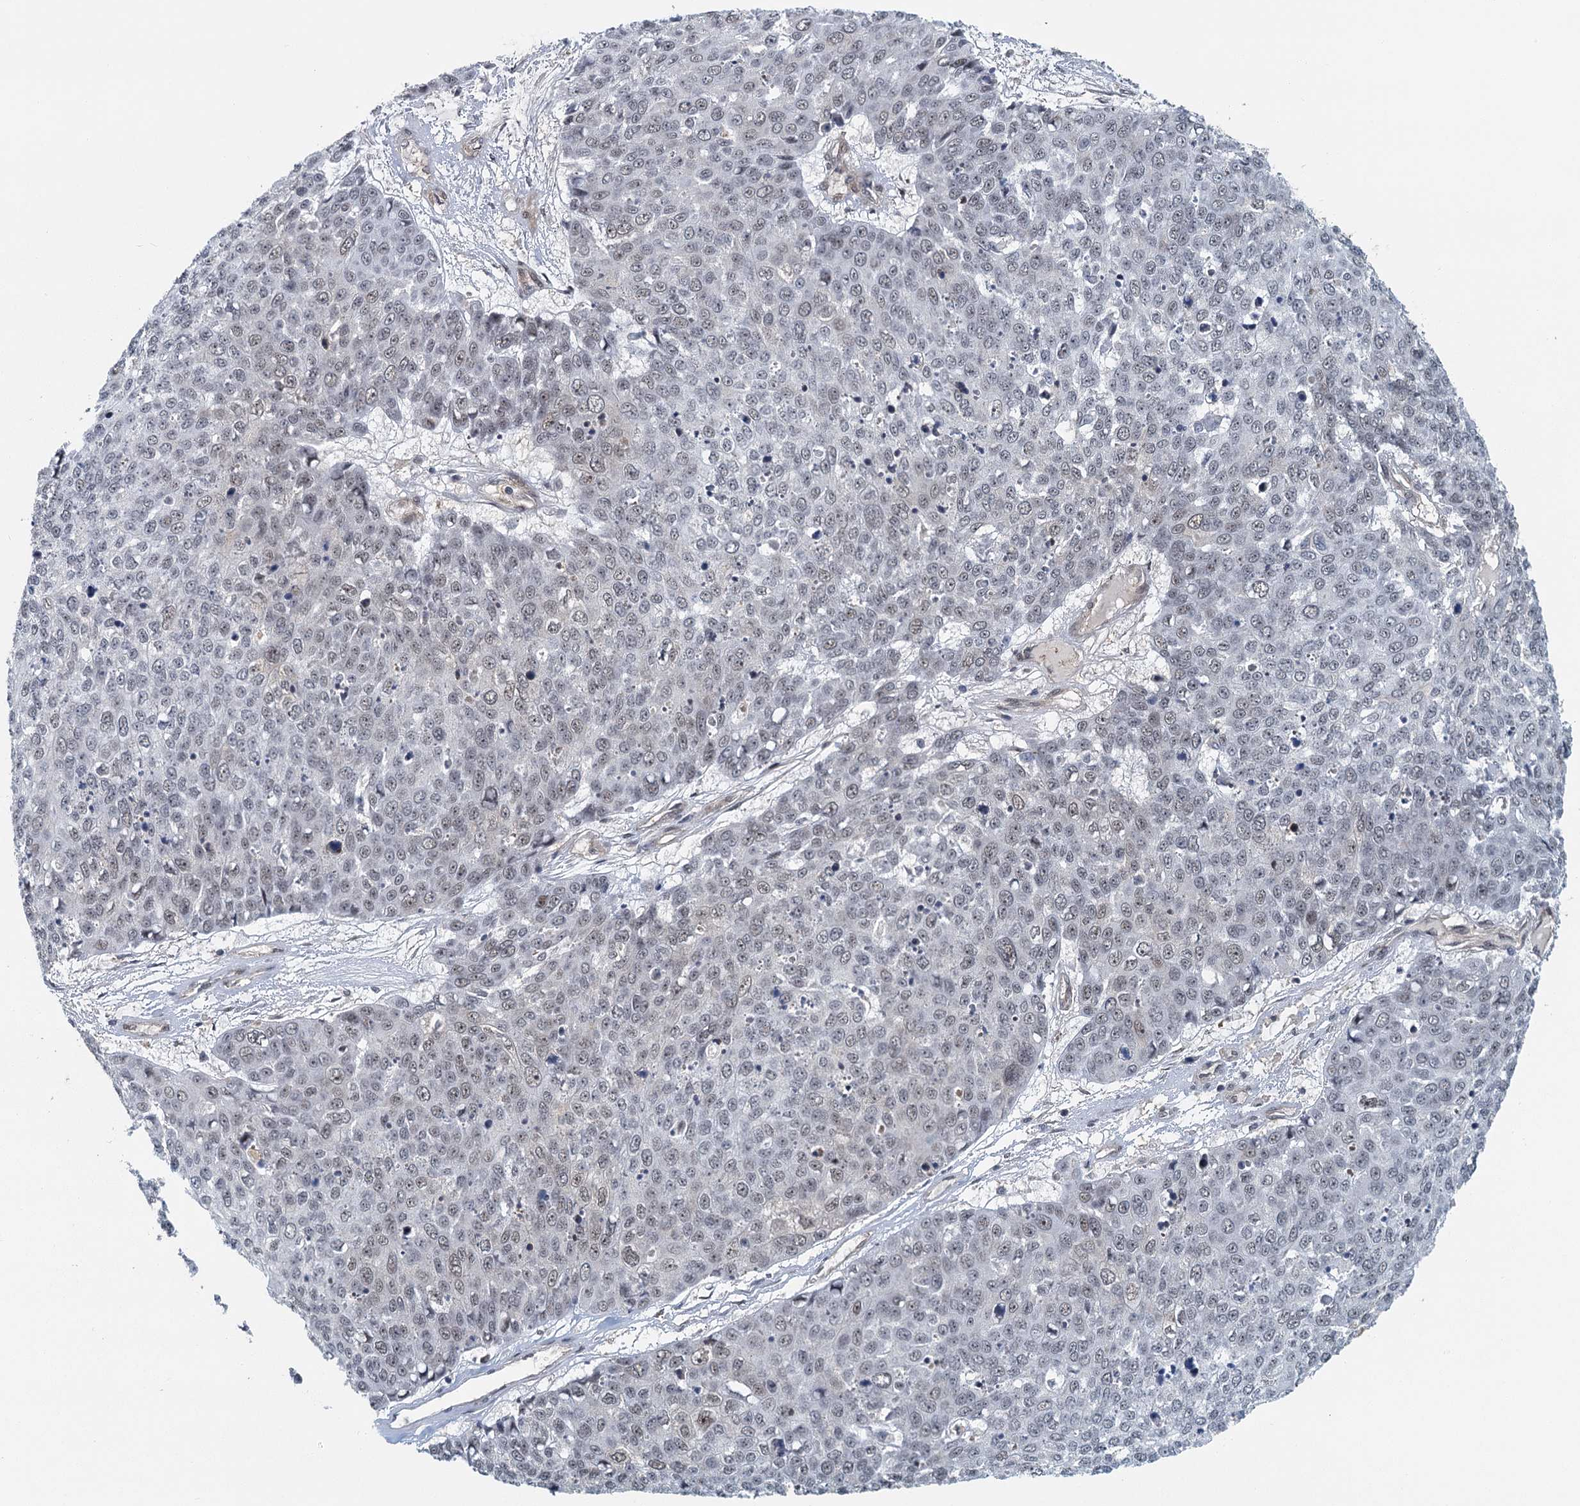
{"staining": {"intensity": "weak", "quantity": "25%-75%", "location": "nuclear"}, "tissue": "skin cancer", "cell_type": "Tumor cells", "image_type": "cancer", "snomed": [{"axis": "morphology", "description": "Squamous cell carcinoma, NOS"}, {"axis": "topography", "description": "Skin"}], "caption": "IHC of human skin cancer shows low levels of weak nuclear positivity in approximately 25%-75% of tumor cells.", "gene": "TAS2R42", "patient": {"sex": "female", "age": 44}}